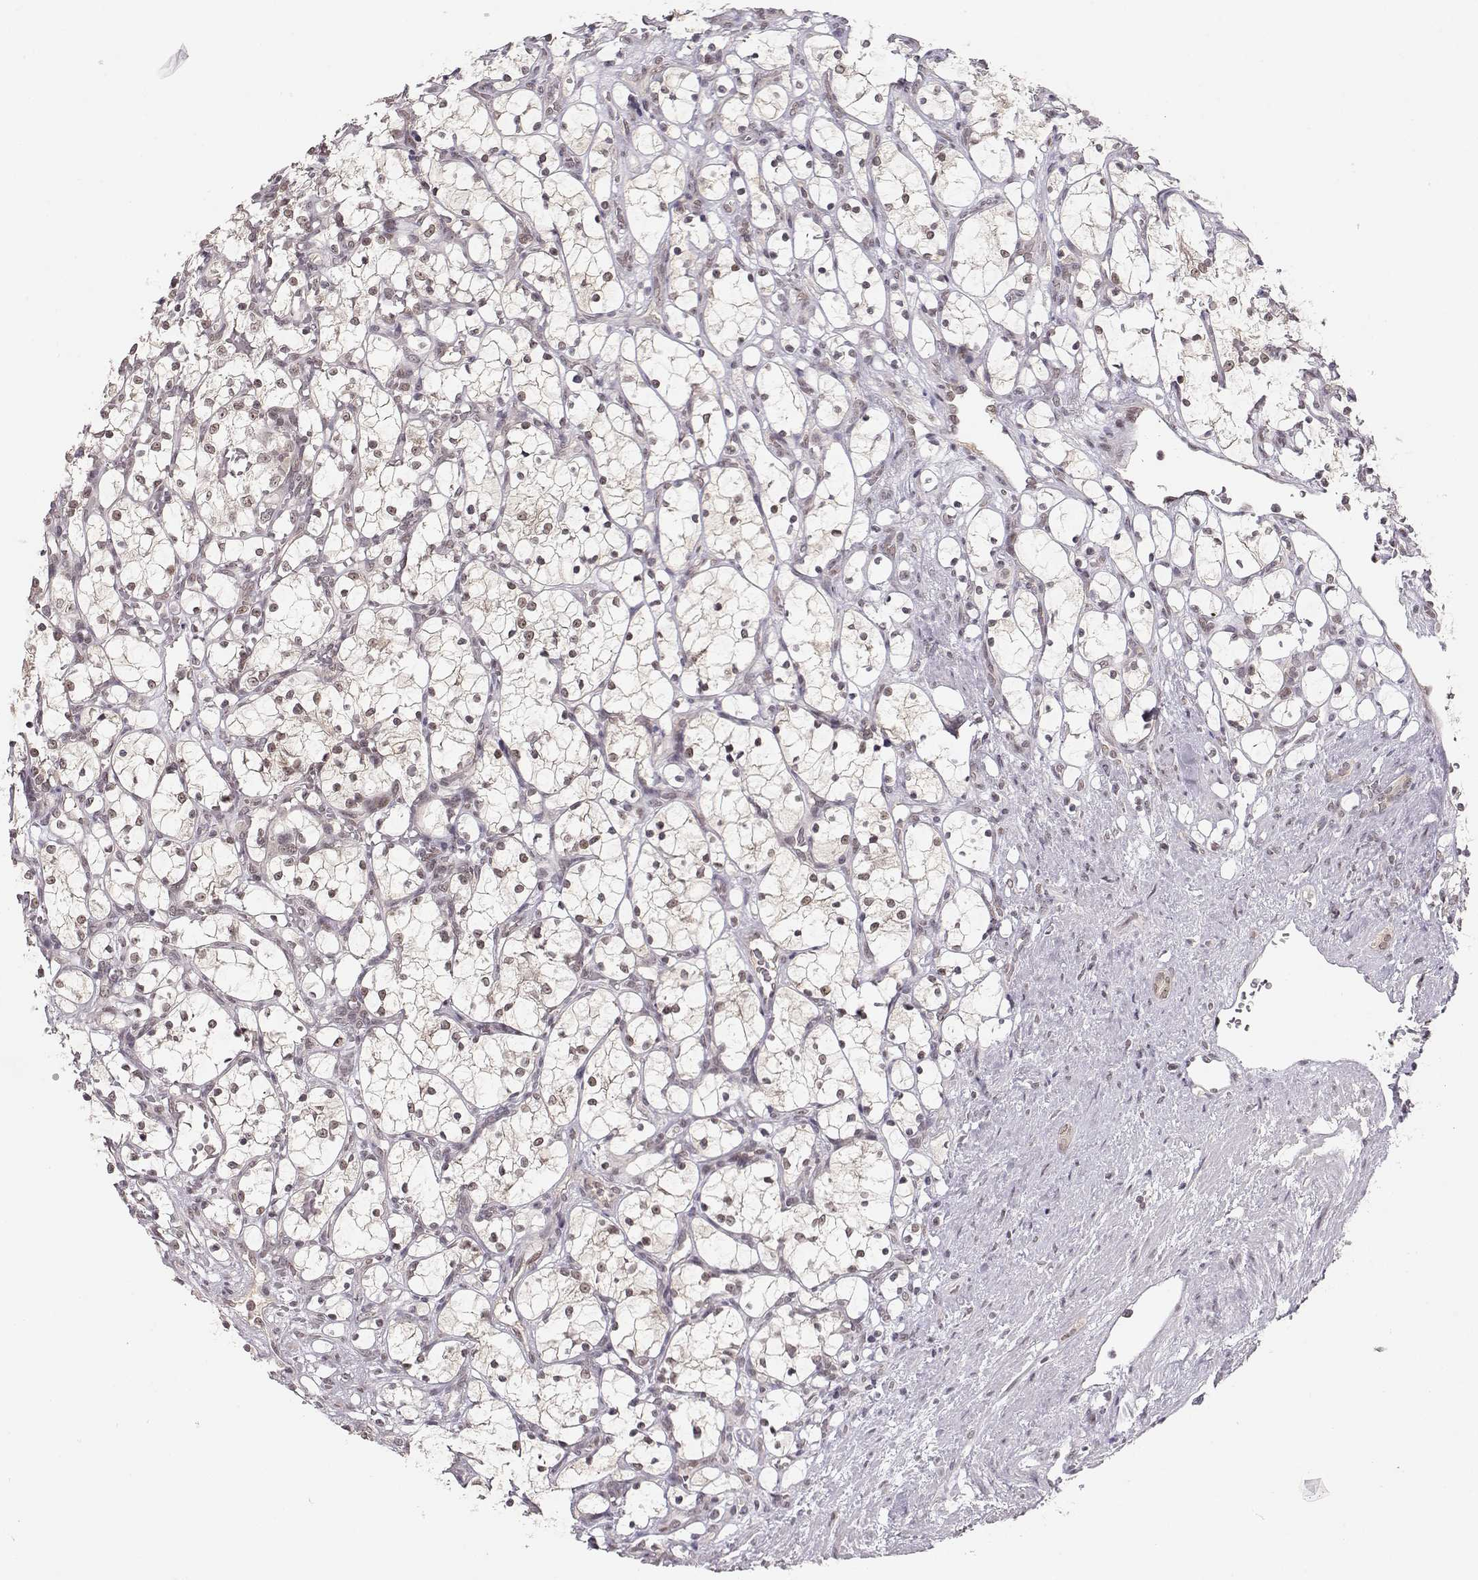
{"staining": {"intensity": "weak", "quantity": "<25%", "location": "nuclear"}, "tissue": "renal cancer", "cell_type": "Tumor cells", "image_type": "cancer", "snomed": [{"axis": "morphology", "description": "Adenocarcinoma, NOS"}, {"axis": "topography", "description": "Kidney"}], "caption": "Micrograph shows no significant protein expression in tumor cells of renal cancer (adenocarcinoma). Brightfield microscopy of immunohistochemistry stained with DAB (brown) and hematoxylin (blue), captured at high magnification.", "gene": "CSNK2A1", "patient": {"sex": "female", "age": 69}}